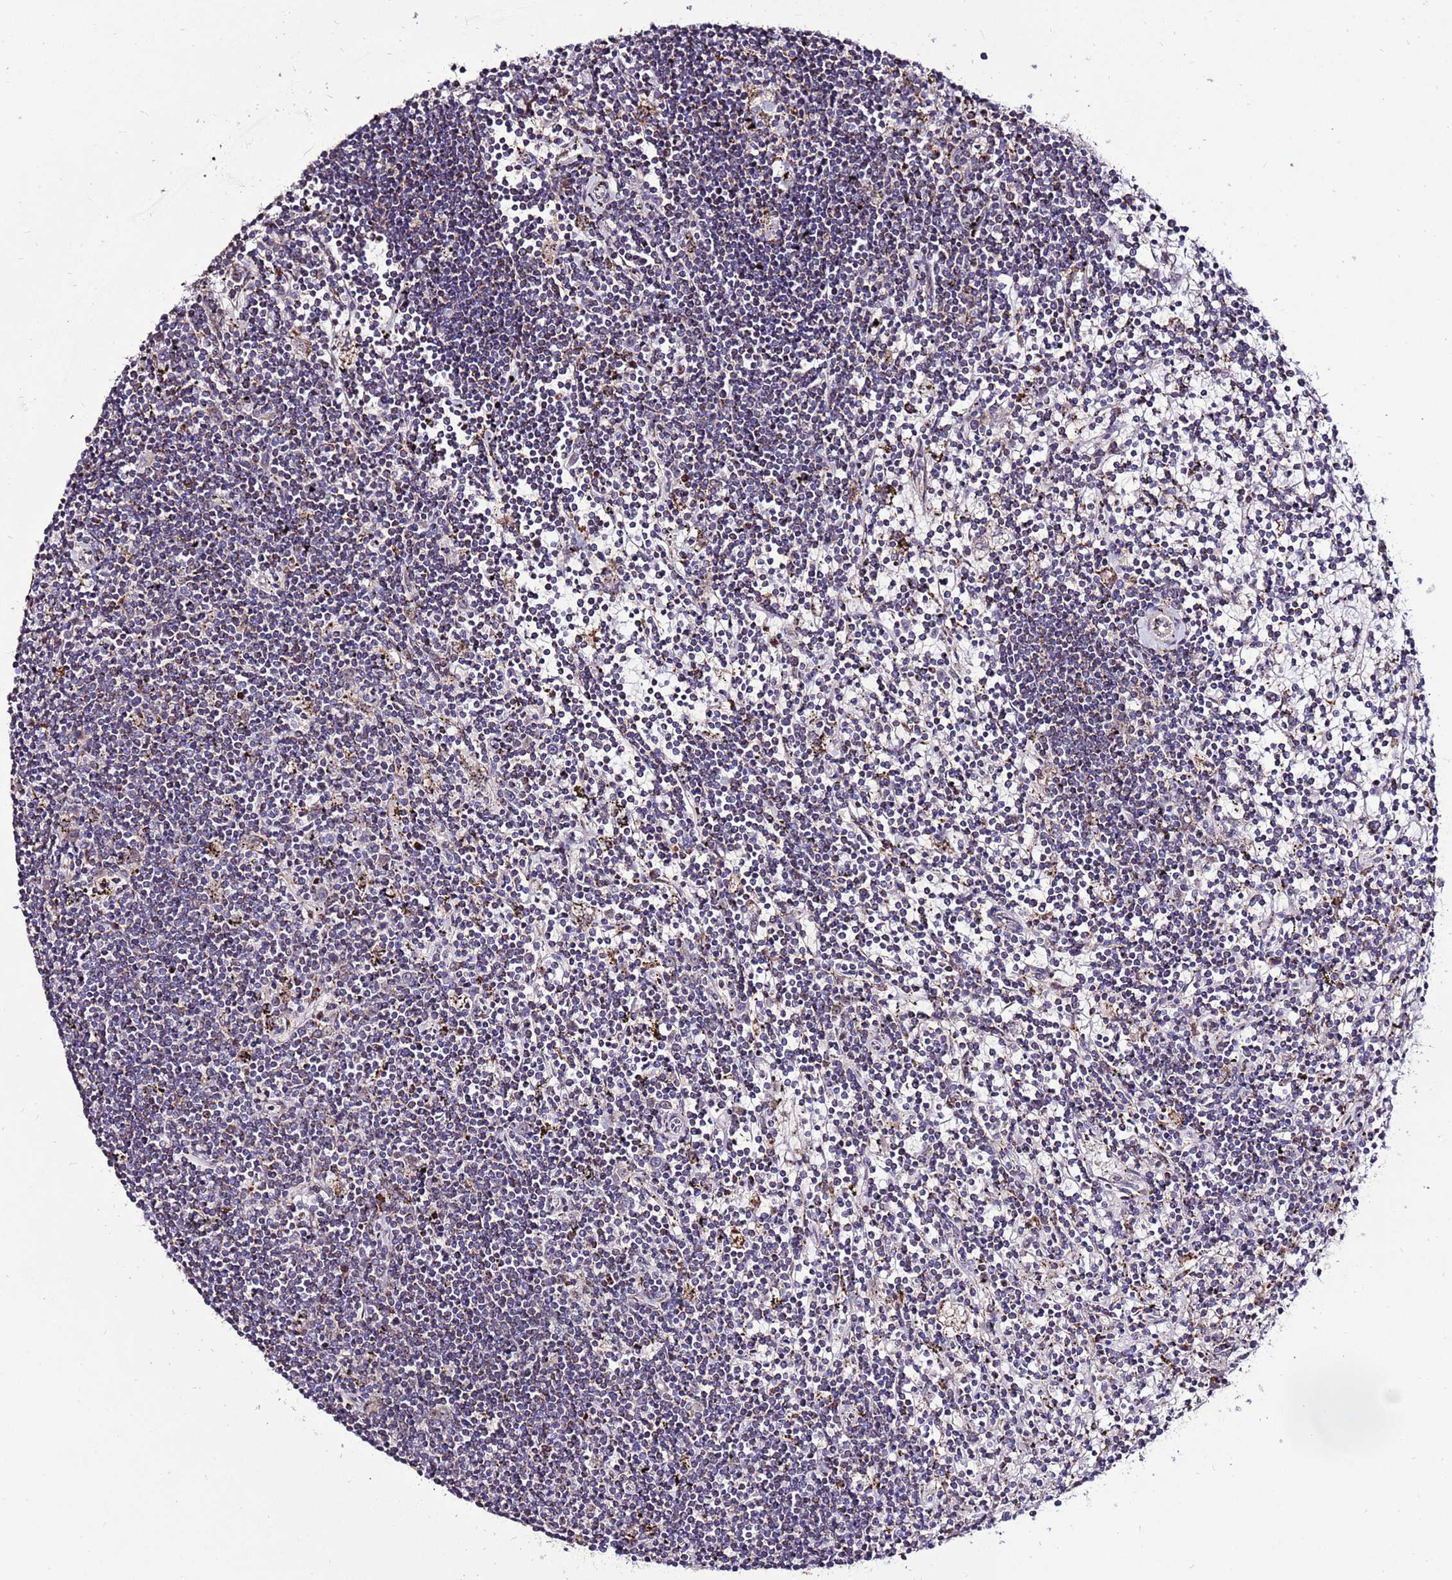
{"staining": {"intensity": "negative", "quantity": "none", "location": "none"}, "tissue": "lymphoma", "cell_type": "Tumor cells", "image_type": "cancer", "snomed": [{"axis": "morphology", "description": "Malignant lymphoma, non-Hodgkin's type, Low grade"}, {"axis": "topography", "description": "Spleen"}], "caption": "The IHC photomicrograph has no significant expression in tumor cells of lymphoma tissue.", "gene": "SPSB3", "patient": {"sex": "male", "age": 76}}